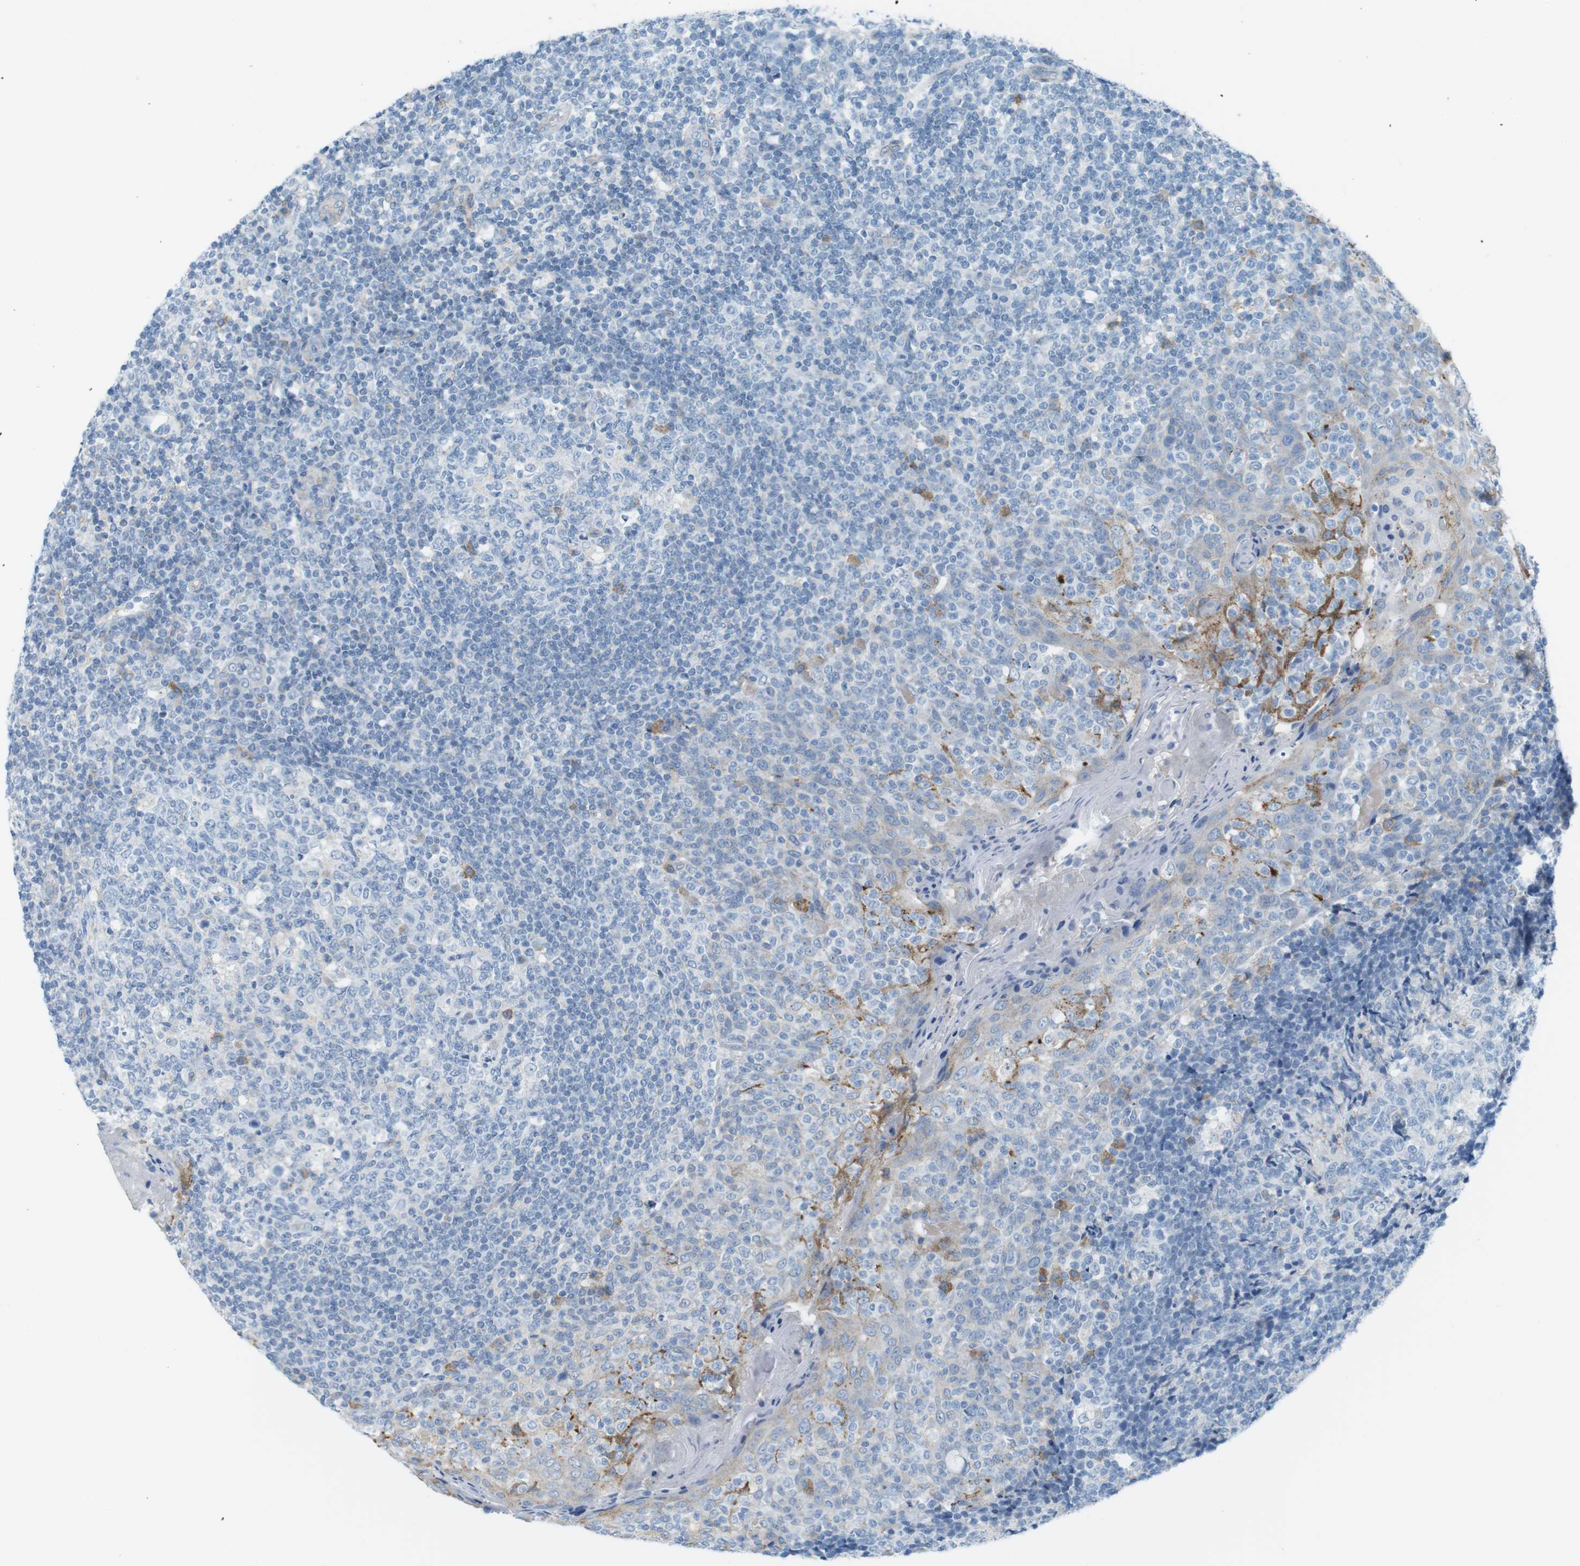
{"staining": {"intensity": "negative", "quantity": "none", "location": "none"}, "tissue": "tonsil", "cell_type": "Germinal center cells", "image_type": "normal", "snomed": [{"axis": "morphology", "description": "Normal tissue, NOS"}, {"axis": "topography", "description": "Tonsil"}], "caption": "An immunohistochemistry image of unremarkable tonsil is shown. There is no staining in germinal center cells of tonsil. The staining is performed using DAB brown chromogen with nuclei counter-stained in using hematoxylin.", "gene": "VAMP1", "patient": {"sex": "female", "age": 19}}